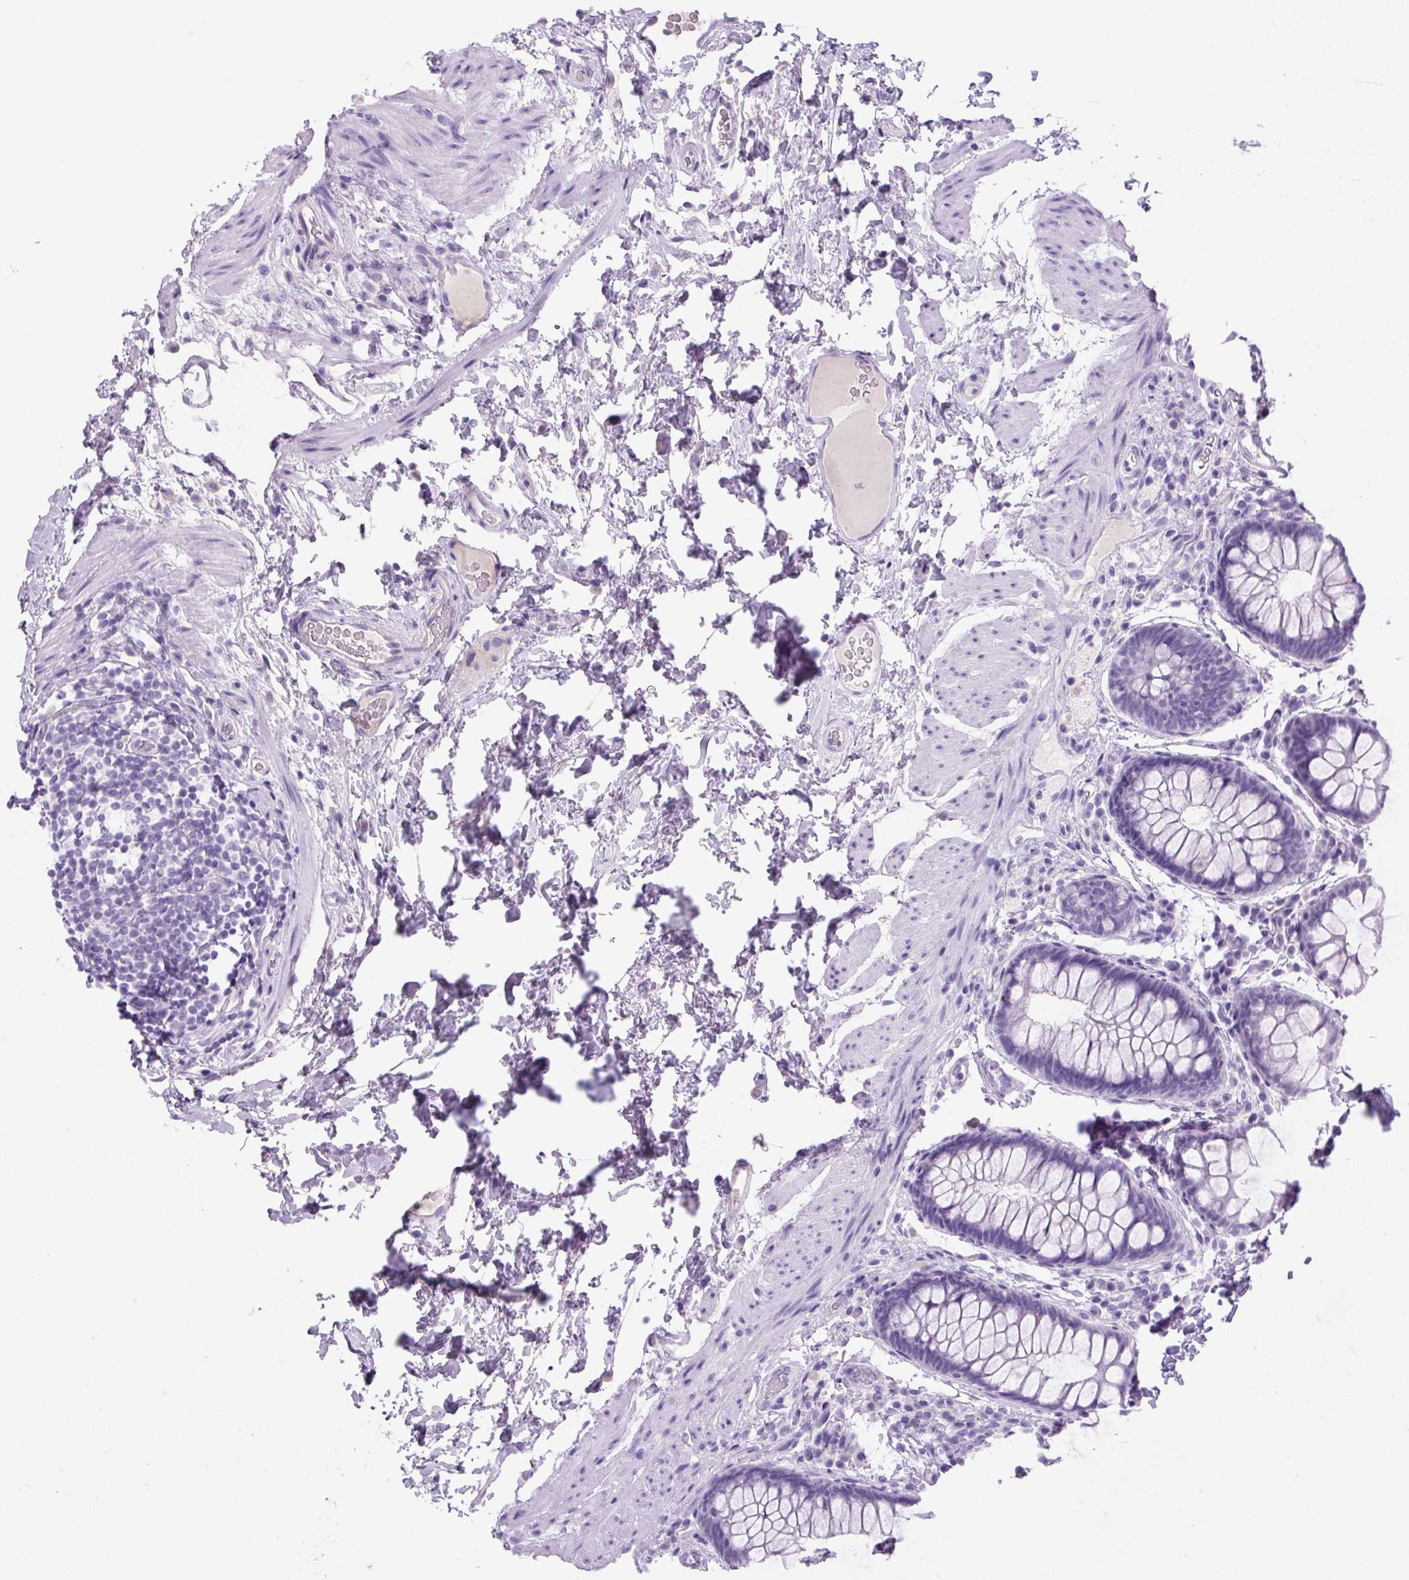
{"staining": {"intensity": "negative", "quantity": "none", "location": "none"}, "tissue": "rectum", "cell_type": "Glandular cells", "image_type": "normal", "snomed": [{"axis": "morphology", "description": "Normal tissue, NOS"}, {"axis": "topography", "description": "Rectum"}], "caption": "High magnification brightfield microscopy of normal rectum stained with DAB (3,3'-diaminobenzidine) (brown) and counterstained with hematoxylin (blue): glandular cells show no significant positivity. (Brightfield microscopy of DAB (3,3'-diaminobenzidine) IHC at high magnification).", "gene": "PRRT1", "patient": {"sex": "female", "age": 69}}